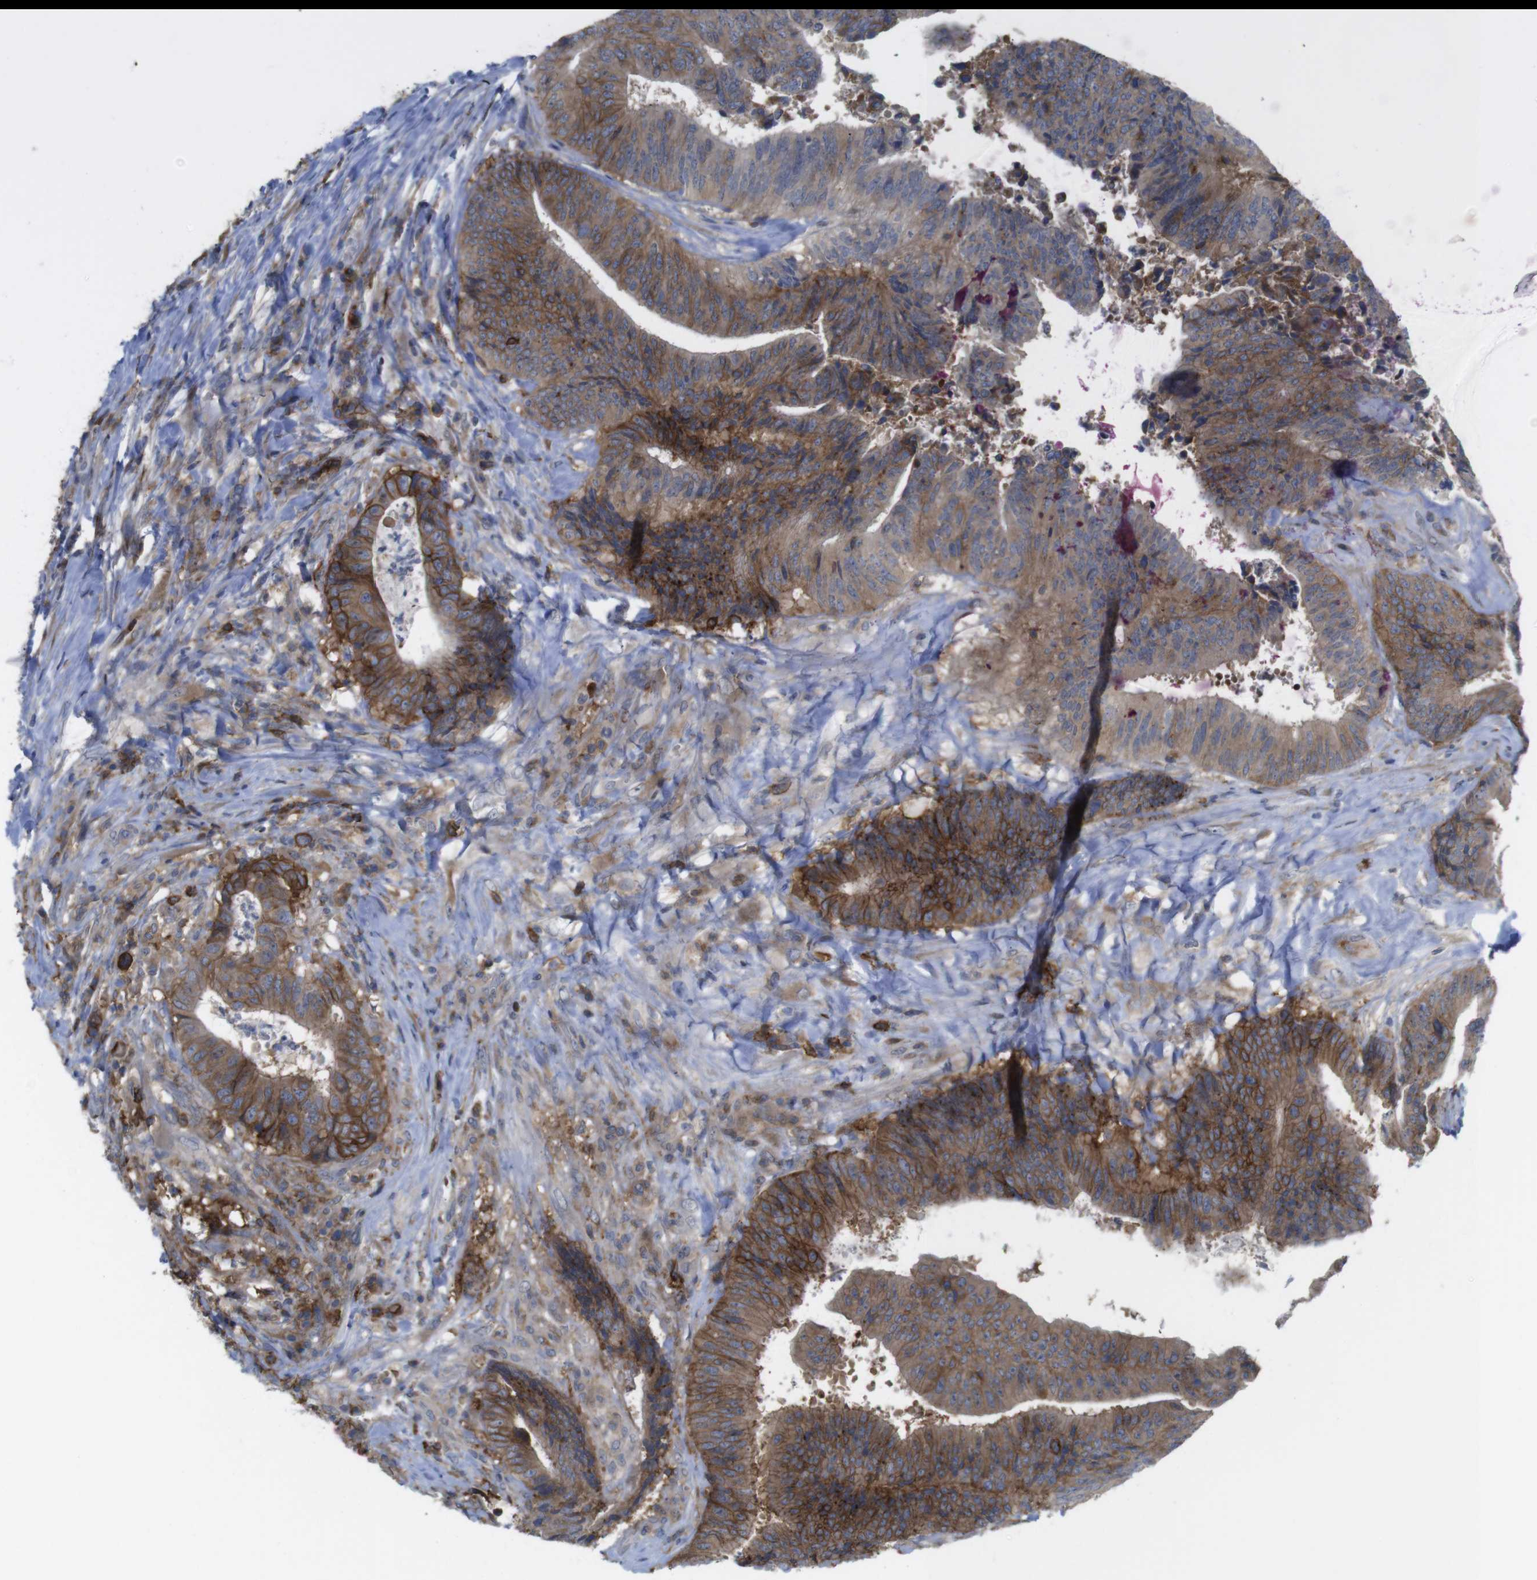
{"staining": {"intensity": "moderate", "quantity": ">75%", "location": "cytoplasmic/membranous"}, "tissue": "colorectal cancer", "cell_type": "Tumor cells", "image_type": "cancer", "snomed": [{"axis": "morphology", "description": "Adenocarcinoma, NOS"}, {"axis": "topography", "description": "Rectum"}], "caption": "Approximately >75% of tumor cells in human colorectal cancer (adenocarcinoma) display moderate cytoplasmic/membranous protein expression as visualized by brown immunohistochemical staining.", "gene": "CCR6", "patient": {"sex": "male", "age": 72}}